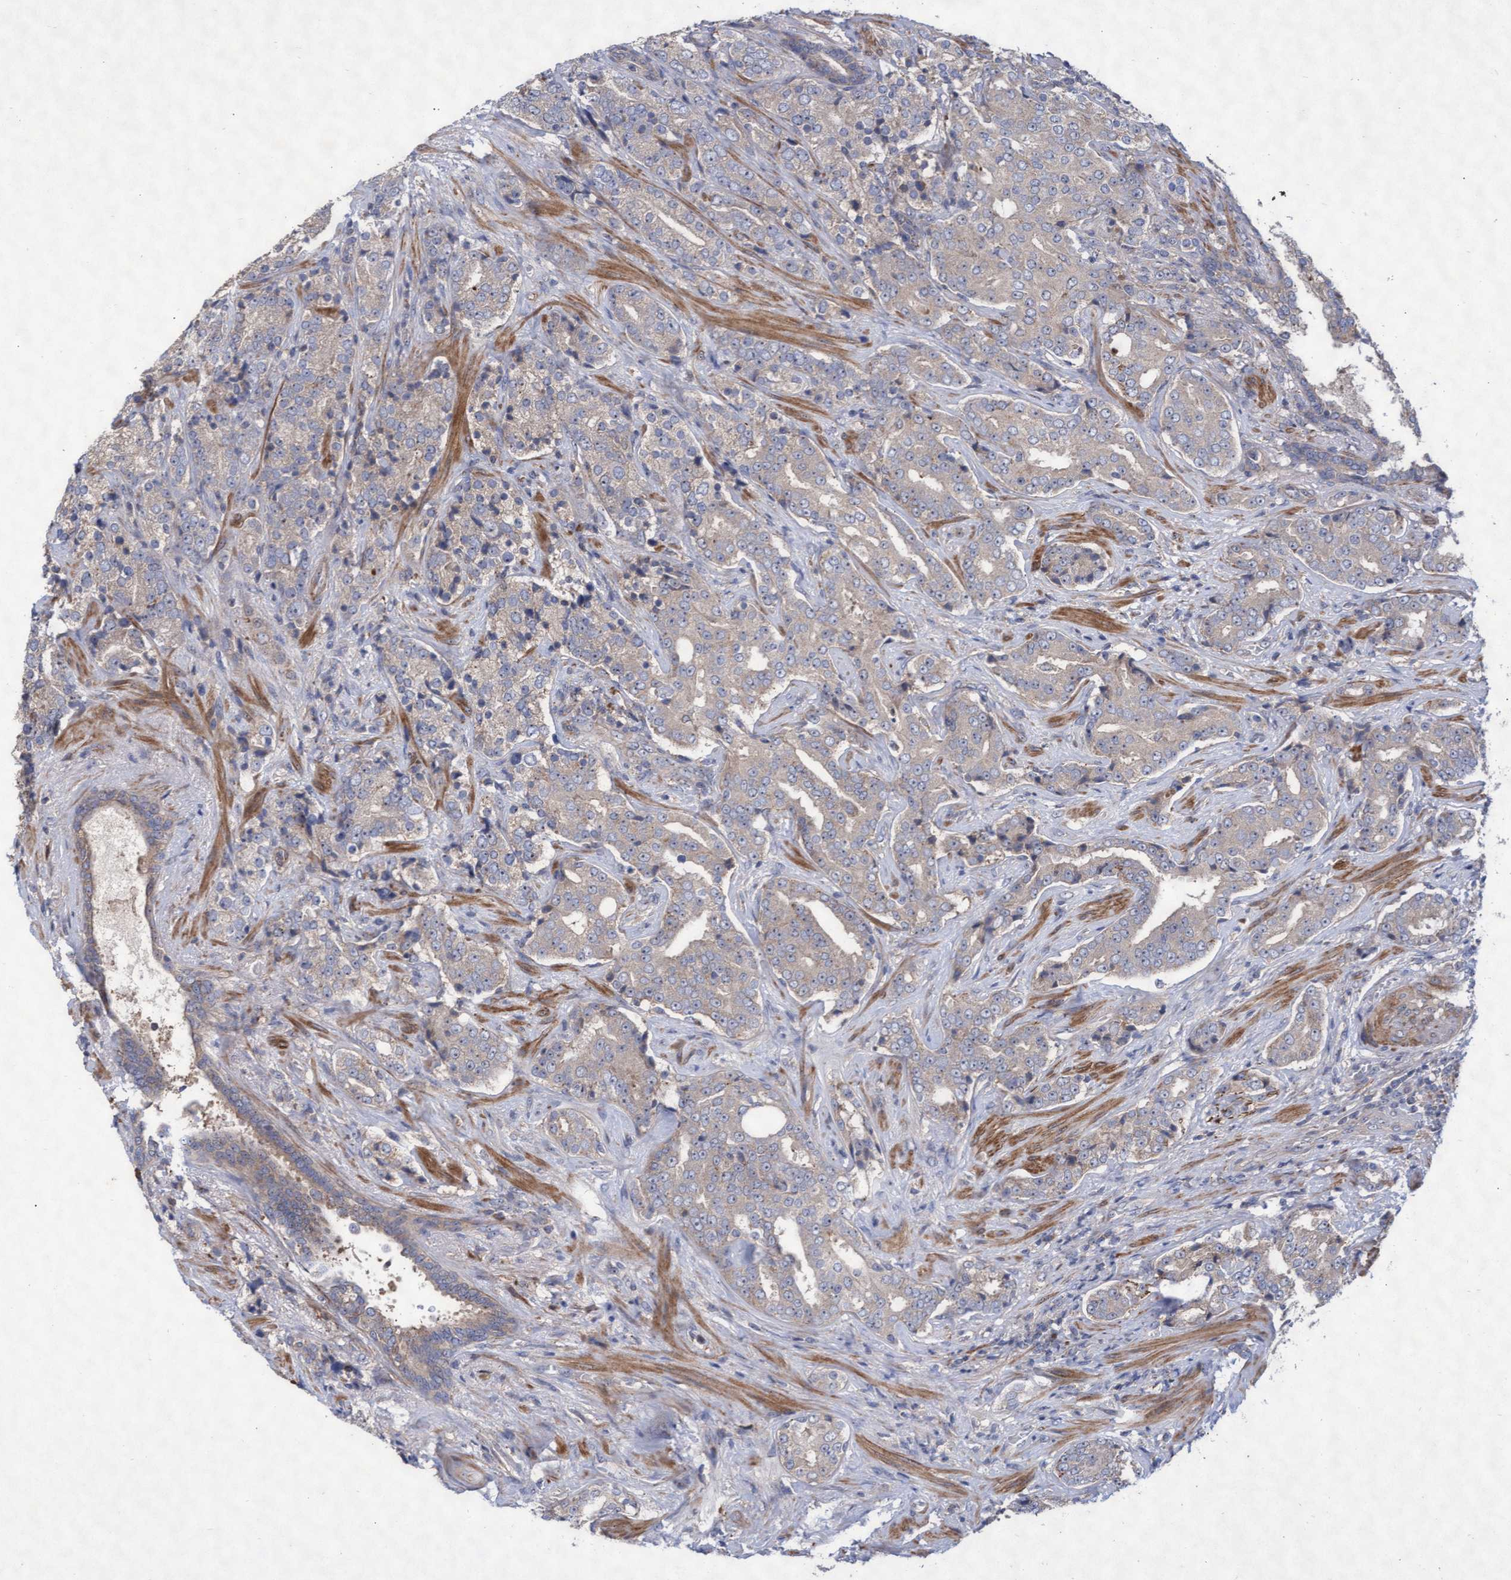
{"staining": {"intensity": "negative", "quantity": "none", "location": "none"}, "tissue": "prostate cancer", "cell_type": "Tumor cells", "image_type": "cancer", "snomed": [{"axis": "morphology", "description": "Adenocarcinoma, High grade"}, {"axis": "topography", "description": "Prostate"}], "caption": "The IHC photomicrograph has no significant positivity in tumor cells of prostate cancer (high-grade adenocarcinoma) tissue. (DAB (3,3'-diaminobenzidine) immunohistochemistry (IHC) with hematoxylin counter stain).", "gene": "ABCF2", "patient": {"sex": "male", "age": 71}}